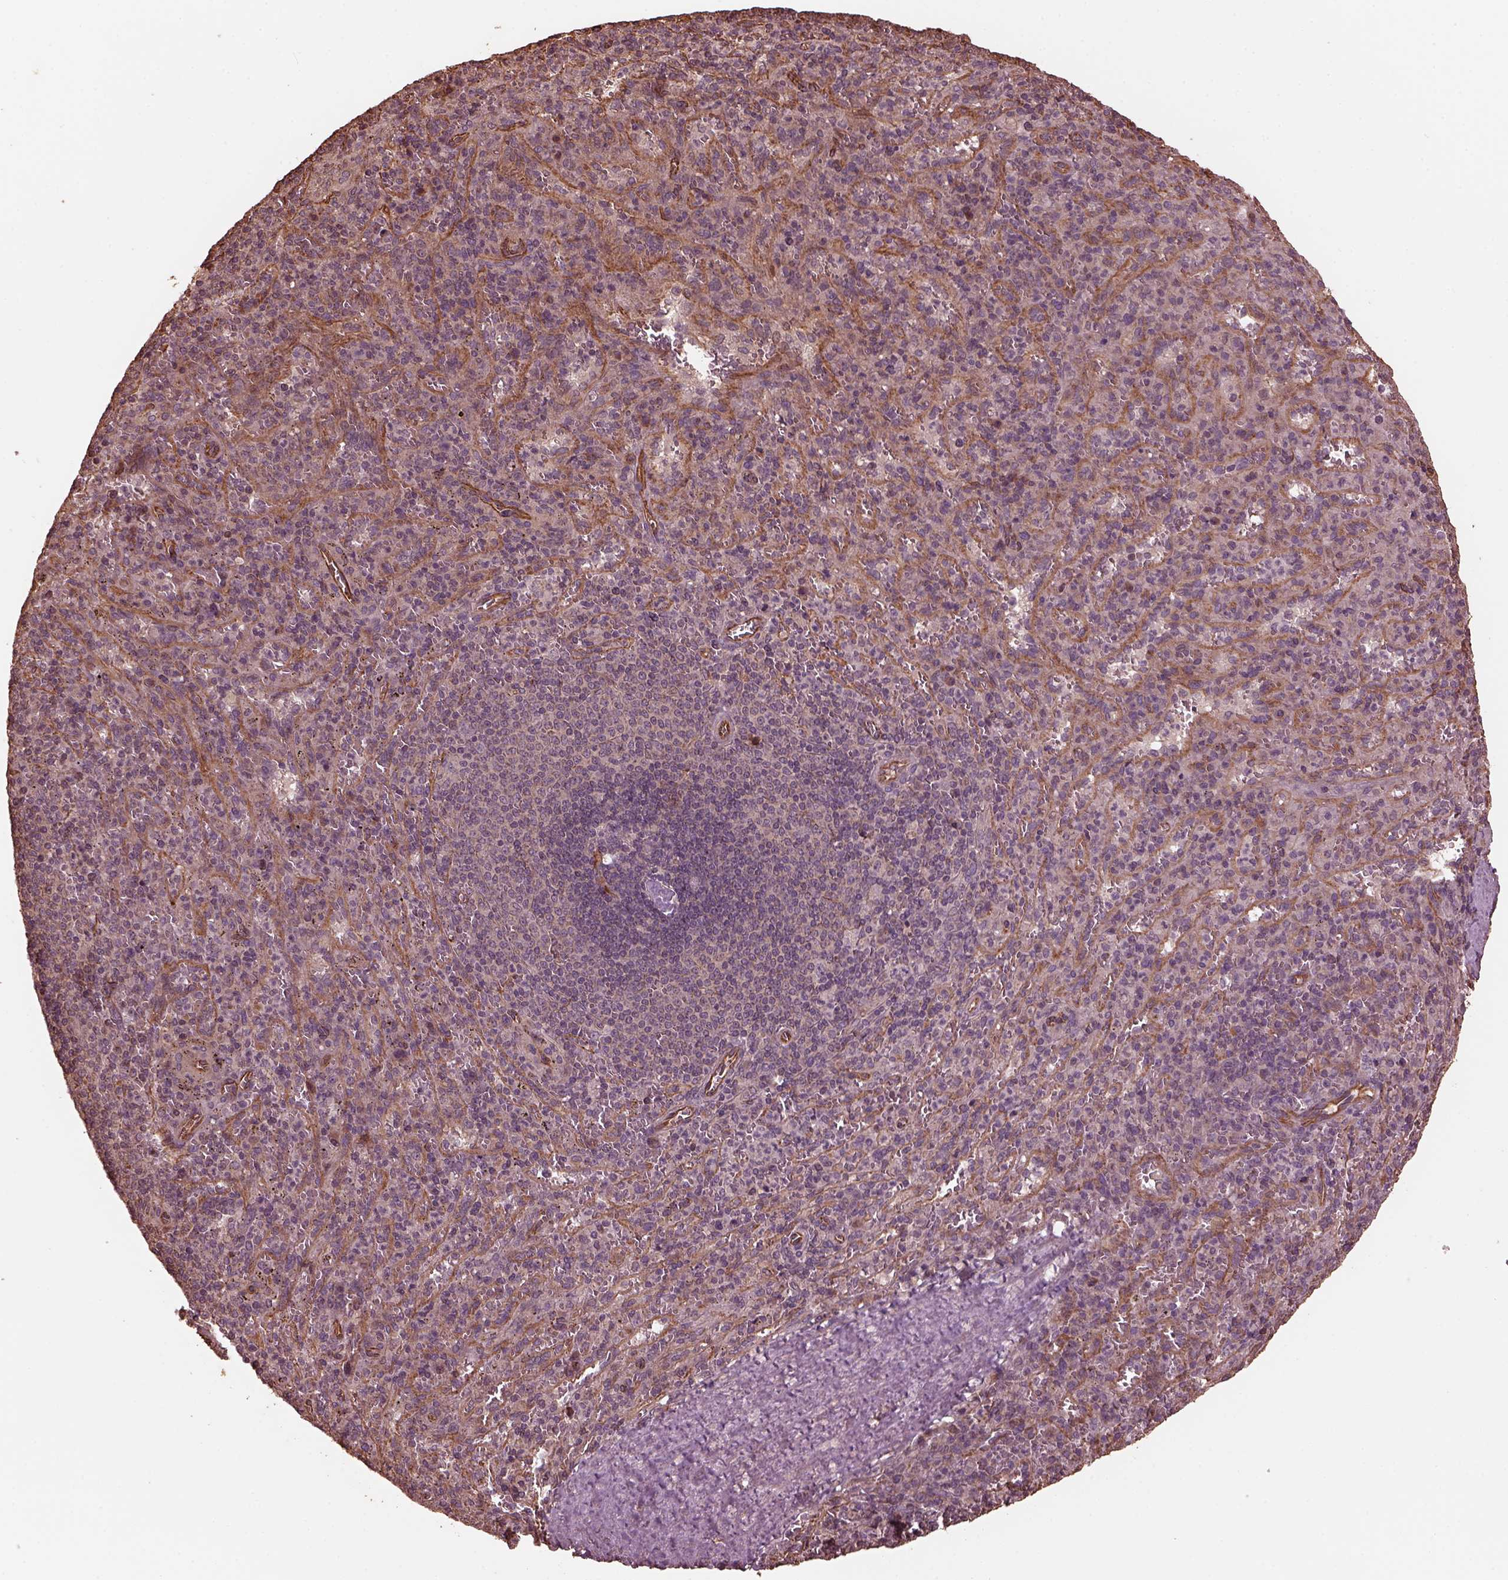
{"staining": {"intensity": "negative", "quantity": "none", "location": "none"}, "tissue": "spleen", "cell_type": "Cells in red pulp", "image_type": "normal", "snomed": [{"axis": "morphology", "description": "Normal tissue, NOS"}, {"axis": "topography", "description": "Spleen"}], "caption": "DAB (3,3'-diaminobenzidine) immunohistochemical staining of unremarkable human spleen displays no significant staining in cells in red pulp.", "gene": "GTPBP1", "patient": {"sex": "male", "age": 57}}